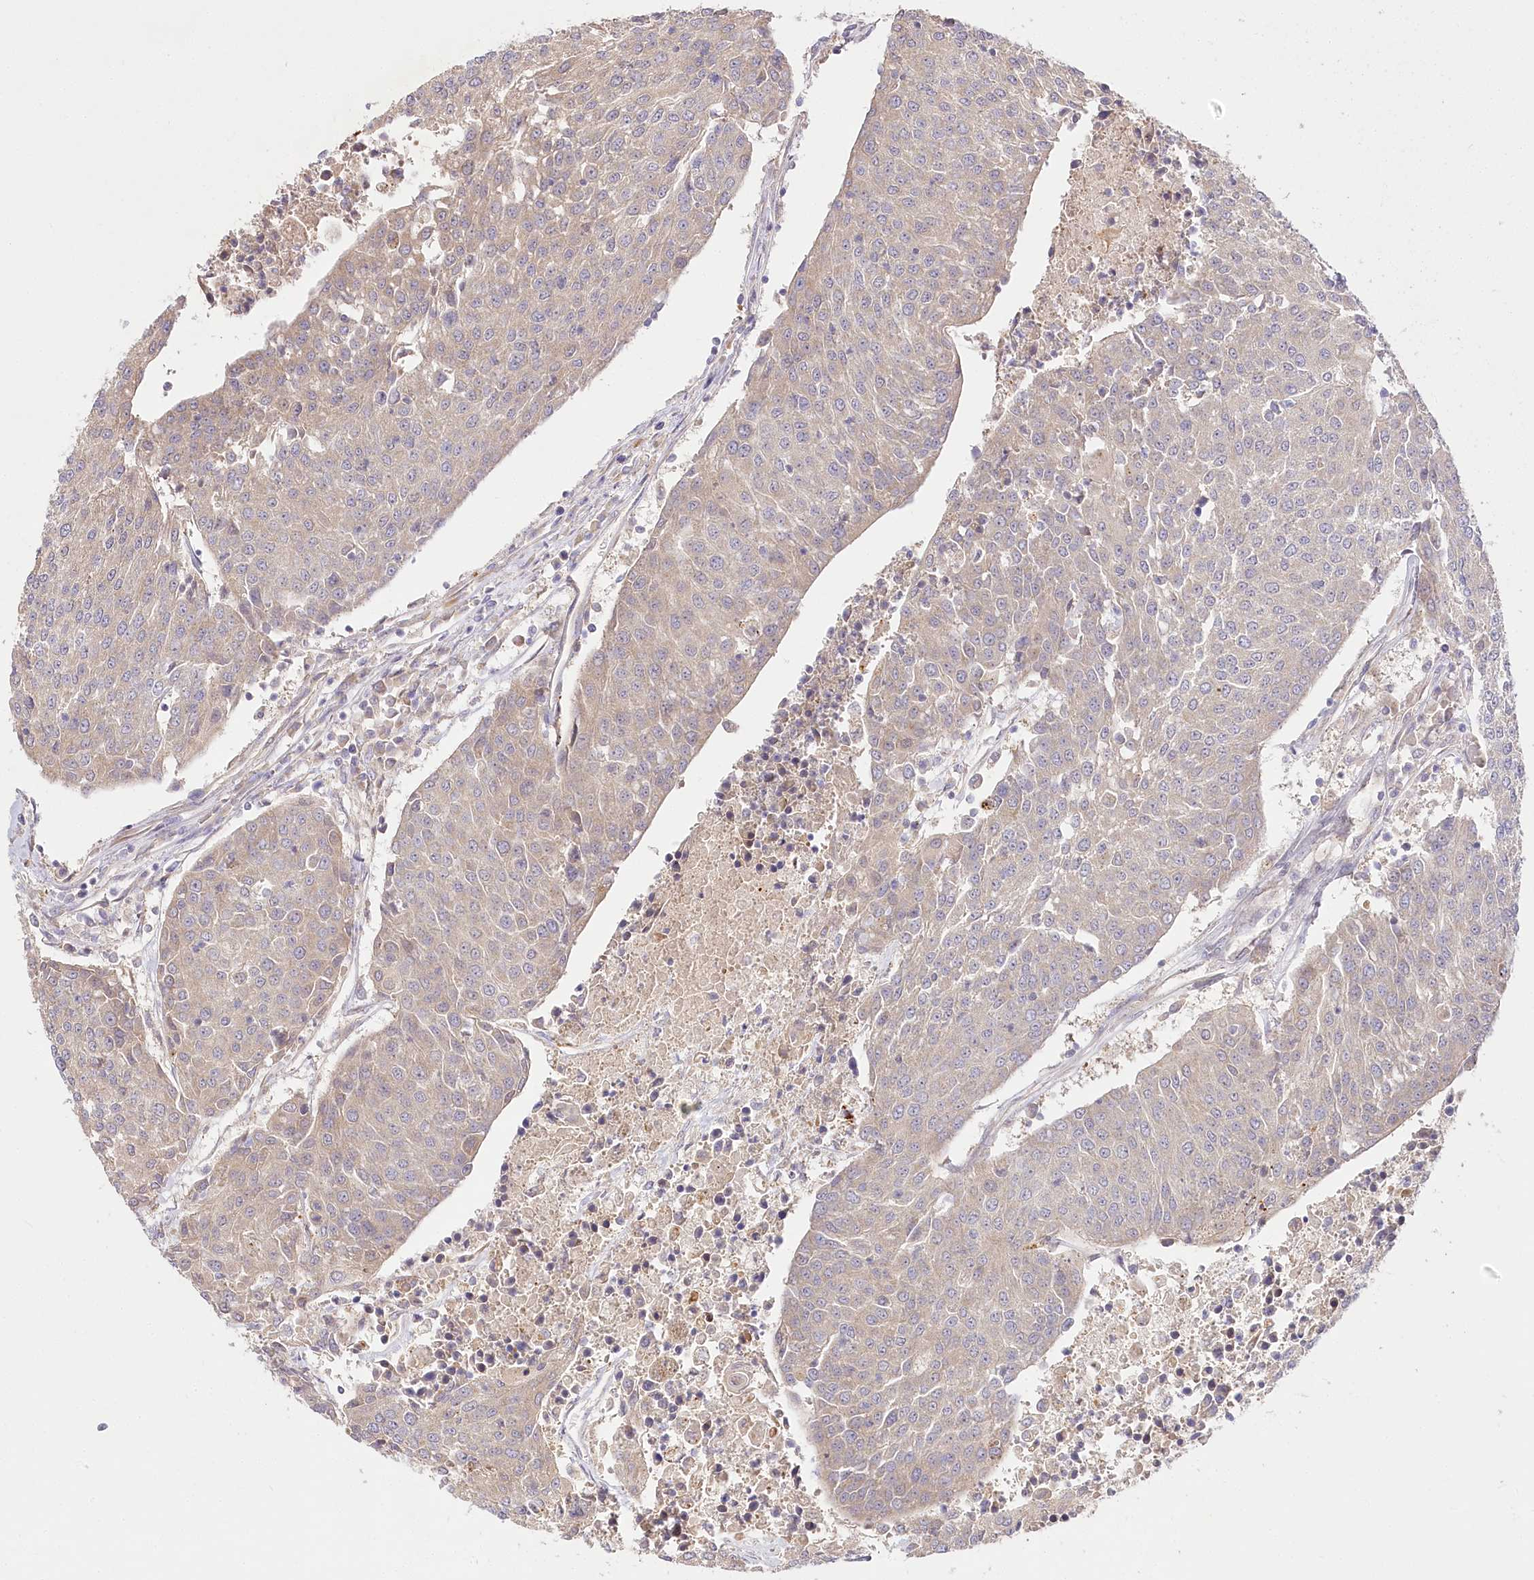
{"staining": {"intensity": "negative", "quantity": "none", "location": "none"}, "tissue": "urothelial cancer", "cell_type": "Tumor cells", "image_type": "cancer", "snomed": [{"axis": "morphology", "description": "Urothelial carcinoma, High grade"}, {"axis": "topography", "description": "Urinary bladder"}], "caption": "This is a micrograph of immunohistochemistry staining of urothelial cancer, which shows no expression in tumor cells. The staining is performed using DAB (3,3'-diaminobenzidine) brown chromogen with nuclei counter-stained in using hematoxylin.", "gene": "PYROXD1", "patient": {"sex": "female", "age": 85}}